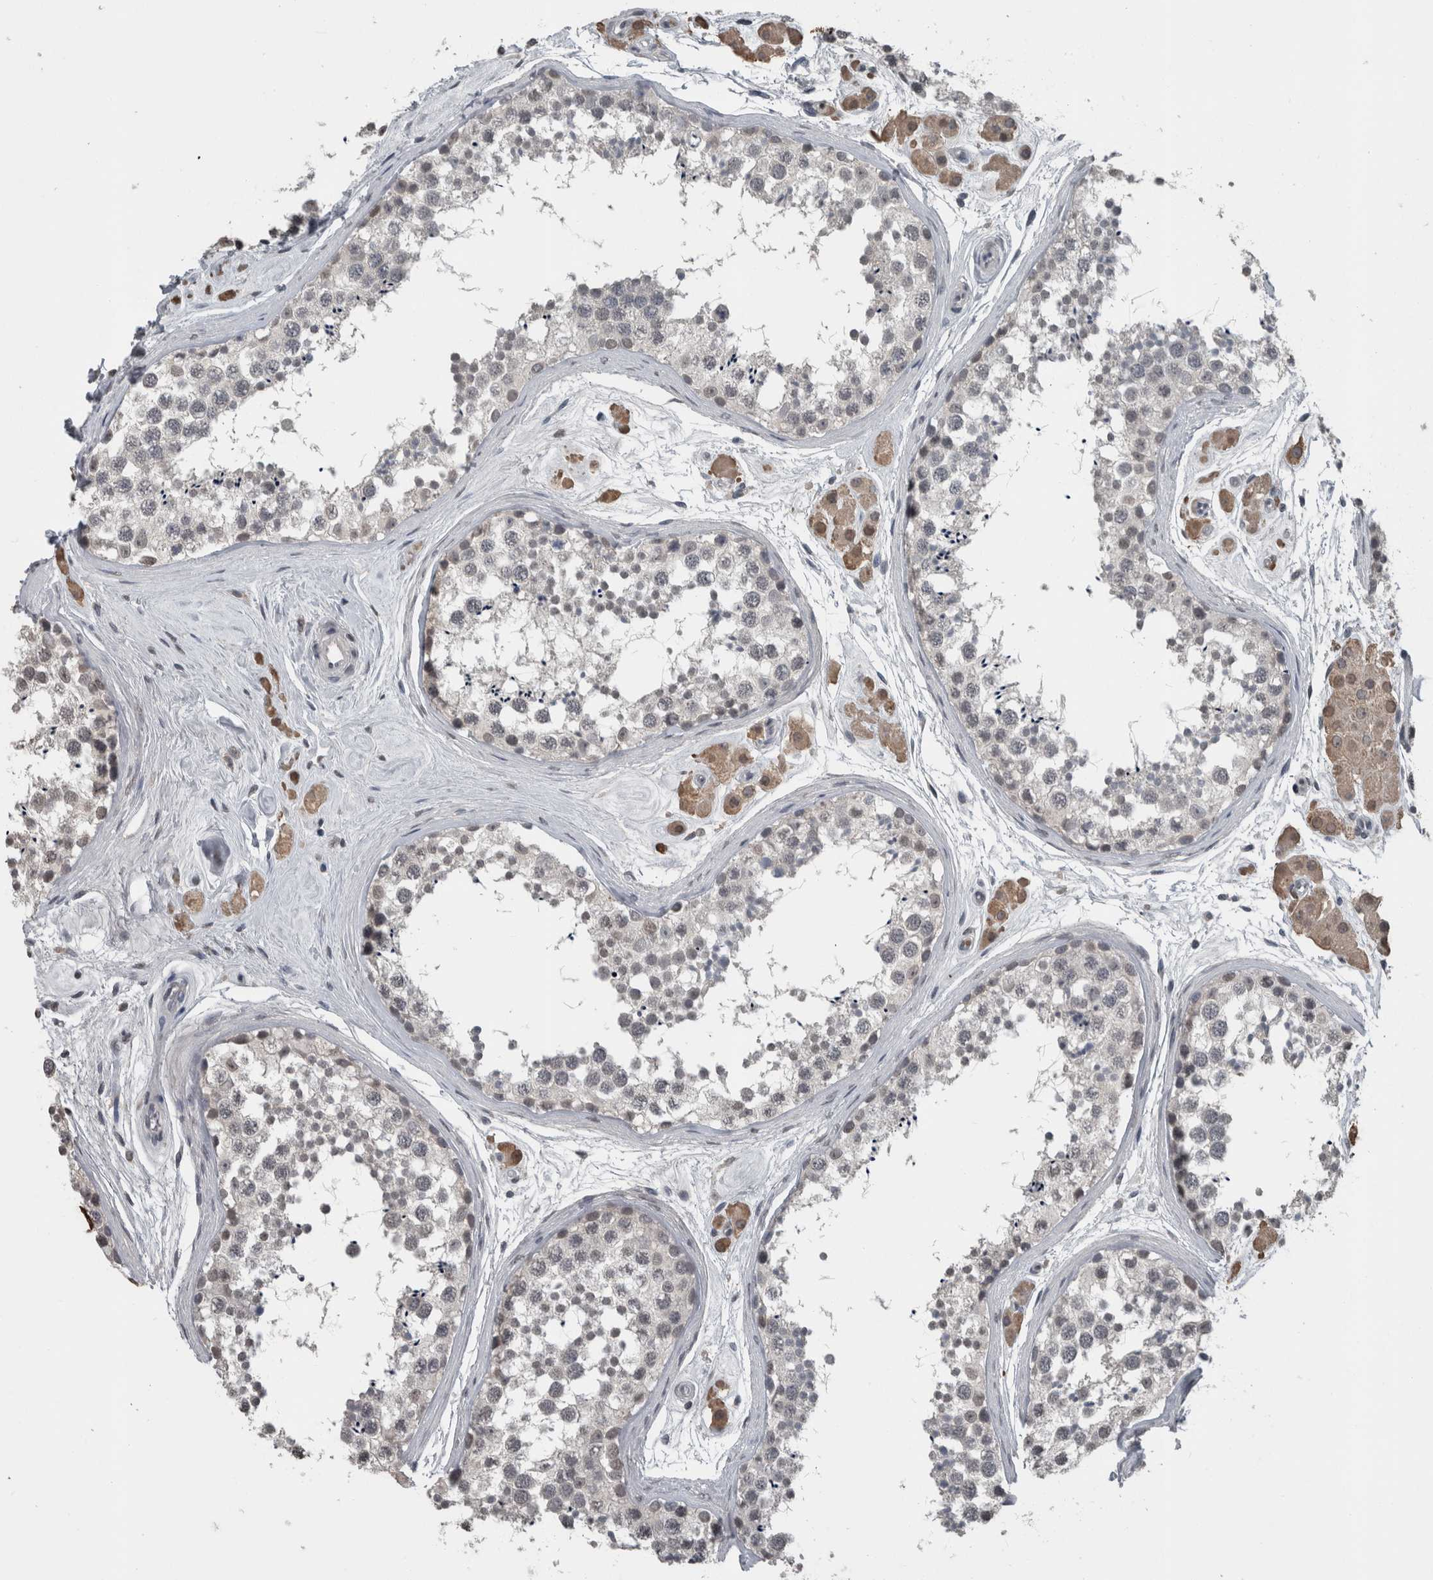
{"staining": {"intensity": "negative", "quantity": "none", "location": "none"}, "tissue": "testis", "cell_type": "Cells in seminiferous ducts", "image_type": "normal", "snomed": [{"axis": "morphology", "description": "Normal tissue, NOS"}, {"axis": "topography", "description": "Testis"}], "caption": "Cells in seminiferous ducts are negative for protein expression in normal human testis. (DAB (3,3'-diaminobenzidine) IHC, high magnification).", "gene": "MAFF", "patient": {"sex": "male", "age": 56}}